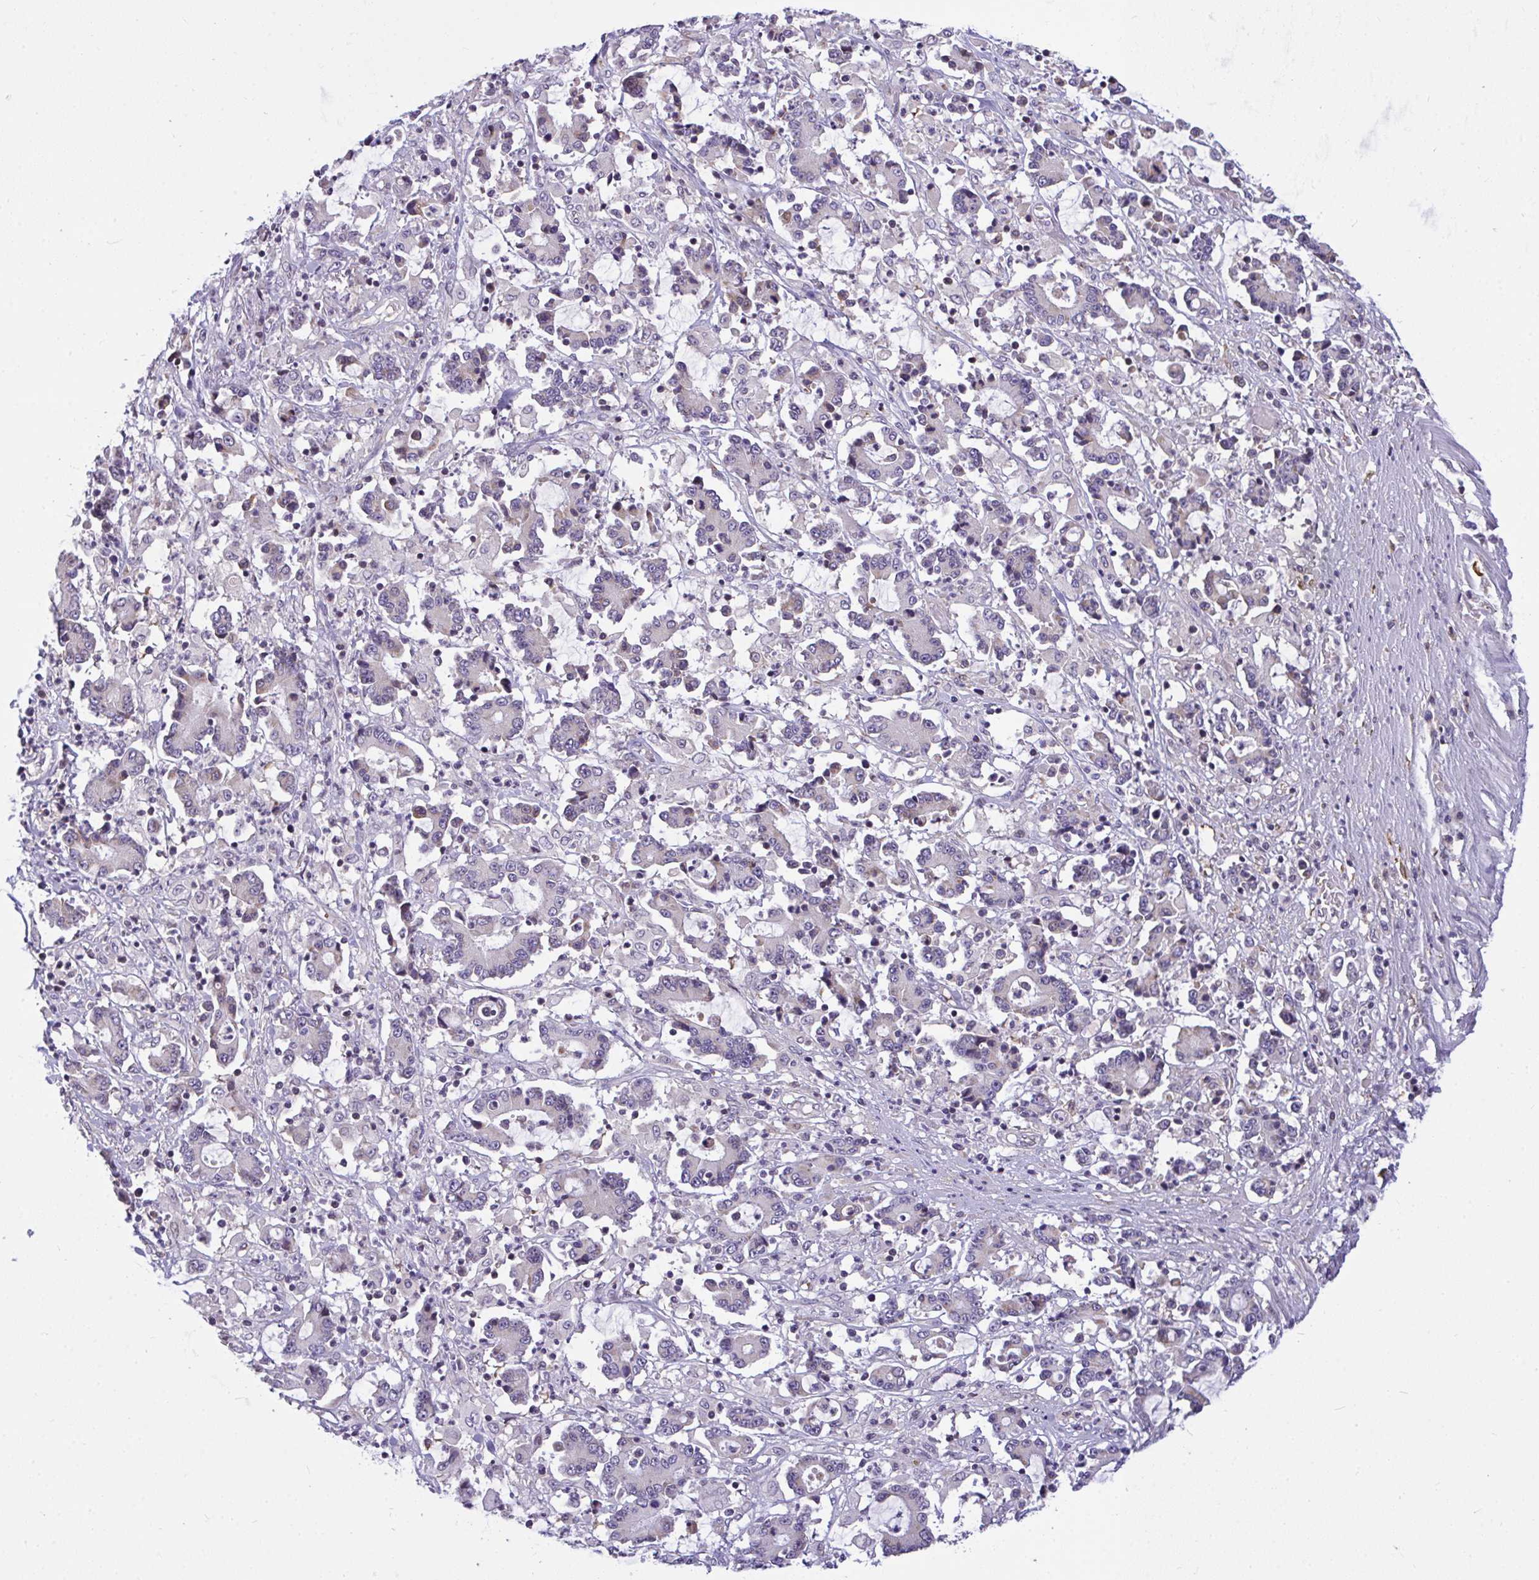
{"staining": {"intensity": "negative", "quantity": "none", "location": "none"}, "tissue": "stomach cancer", "cell_type": "Tumor cells", "image_type": "cancer", "snomed": [{"axis": "morphology", "description": "Adenocarcinoma, NOS"}, {"axis": "topography", "description": "Stomach, upper"}], "caption": "Tumor cells show no significant expression in stomach cancer (adenocarcinoma).", "gene": "SEMA6B", "patient": {"sex": "male", "age": 68}}